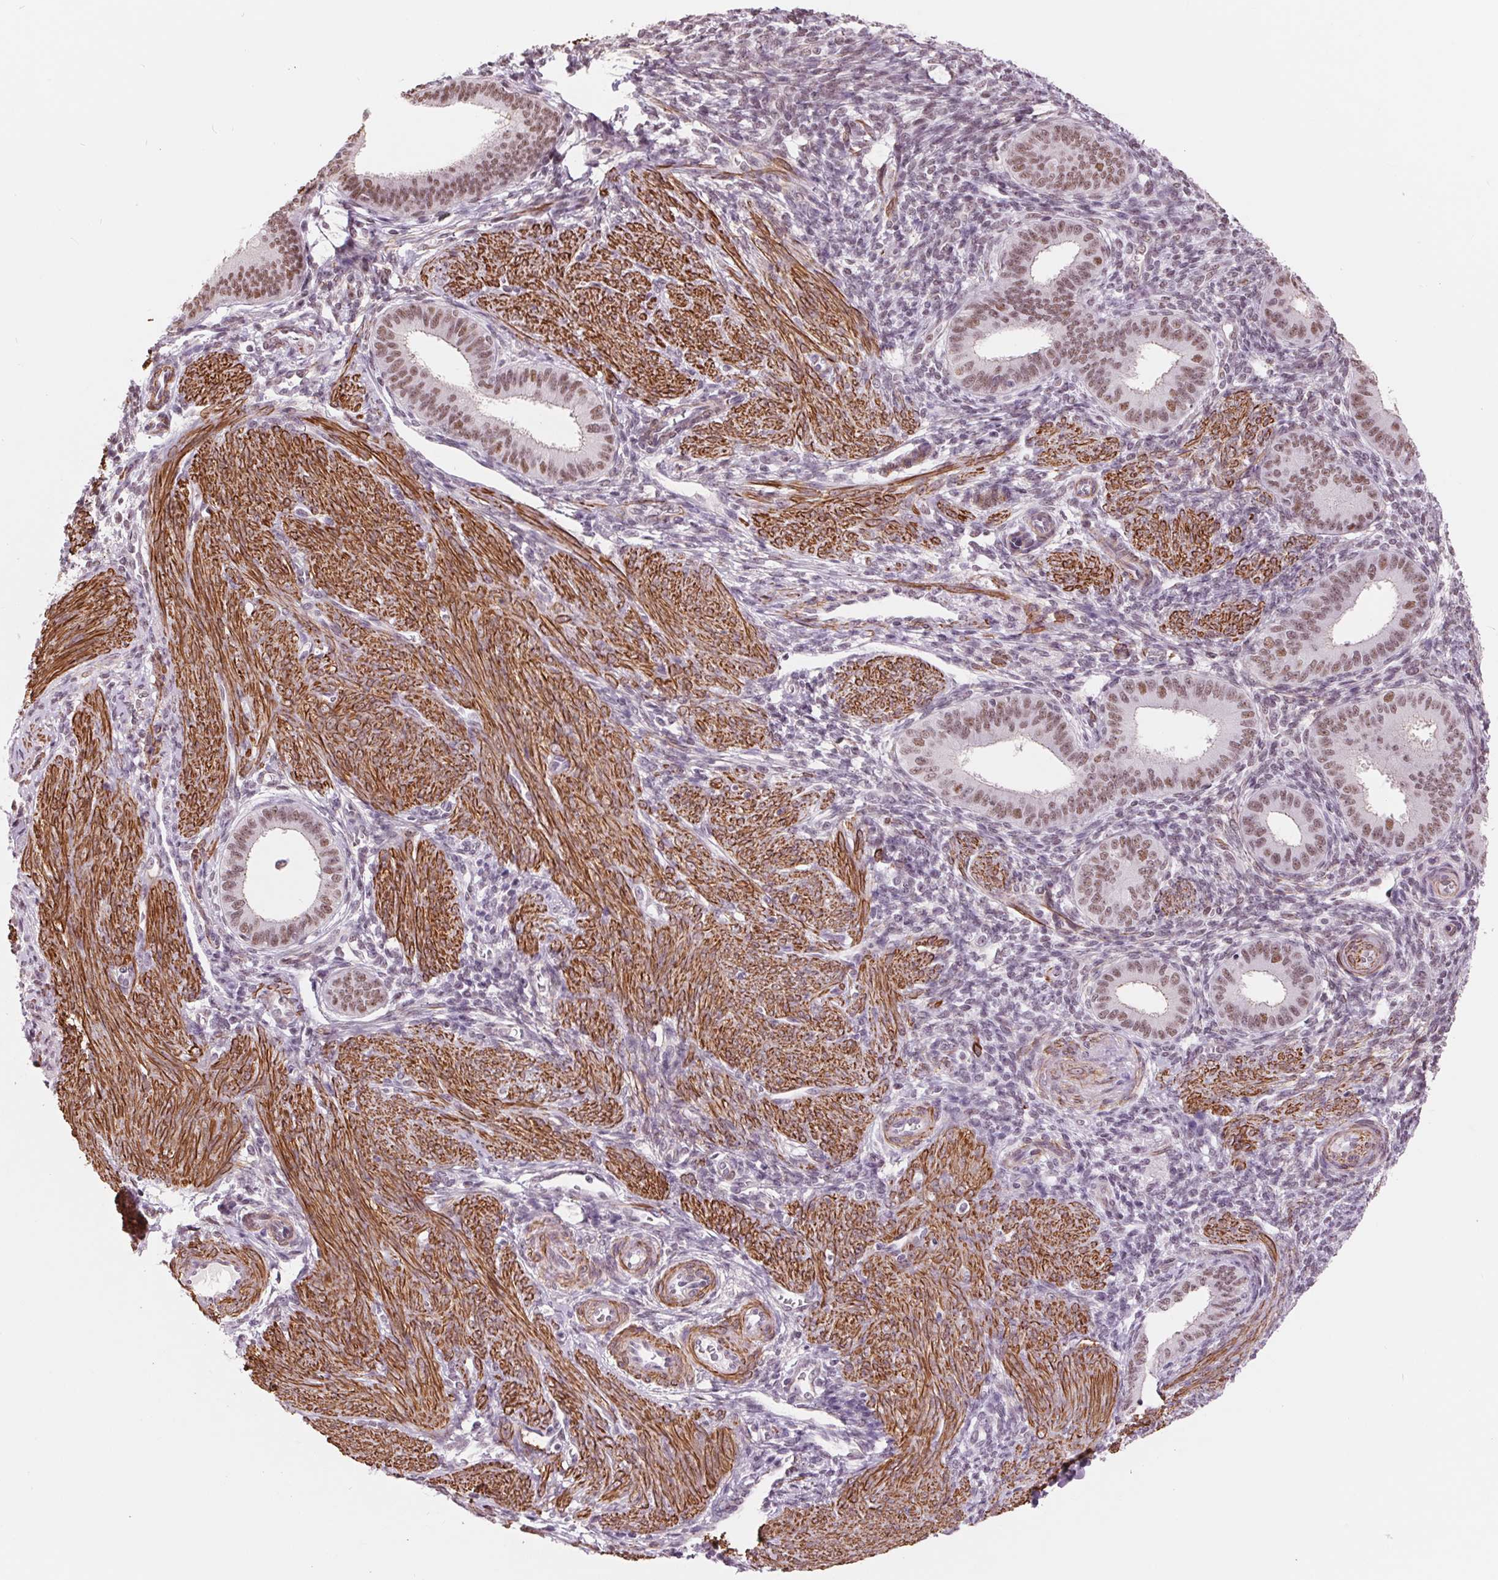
{"staining": {"intensity": "moderate", "quantity": ">75%", "location": "nuclear"}, "tissue": "endometrium", "cell_type": "Cells in endometrial stroma", "image_type": "normal", "snomed": [{"axis": "morphology", "description": "Normal tissue, NOS"}, {"axis": "topography", "description": "Endometrium"}], "caption": "Immunohistochemistry of normal endometrium demonstrates medium levels of moderate nuclear positivity in about >75% of cells in endometrial stroma.", "gene": "BCAT1", "patient": {"sex": "female", "age": 39}}